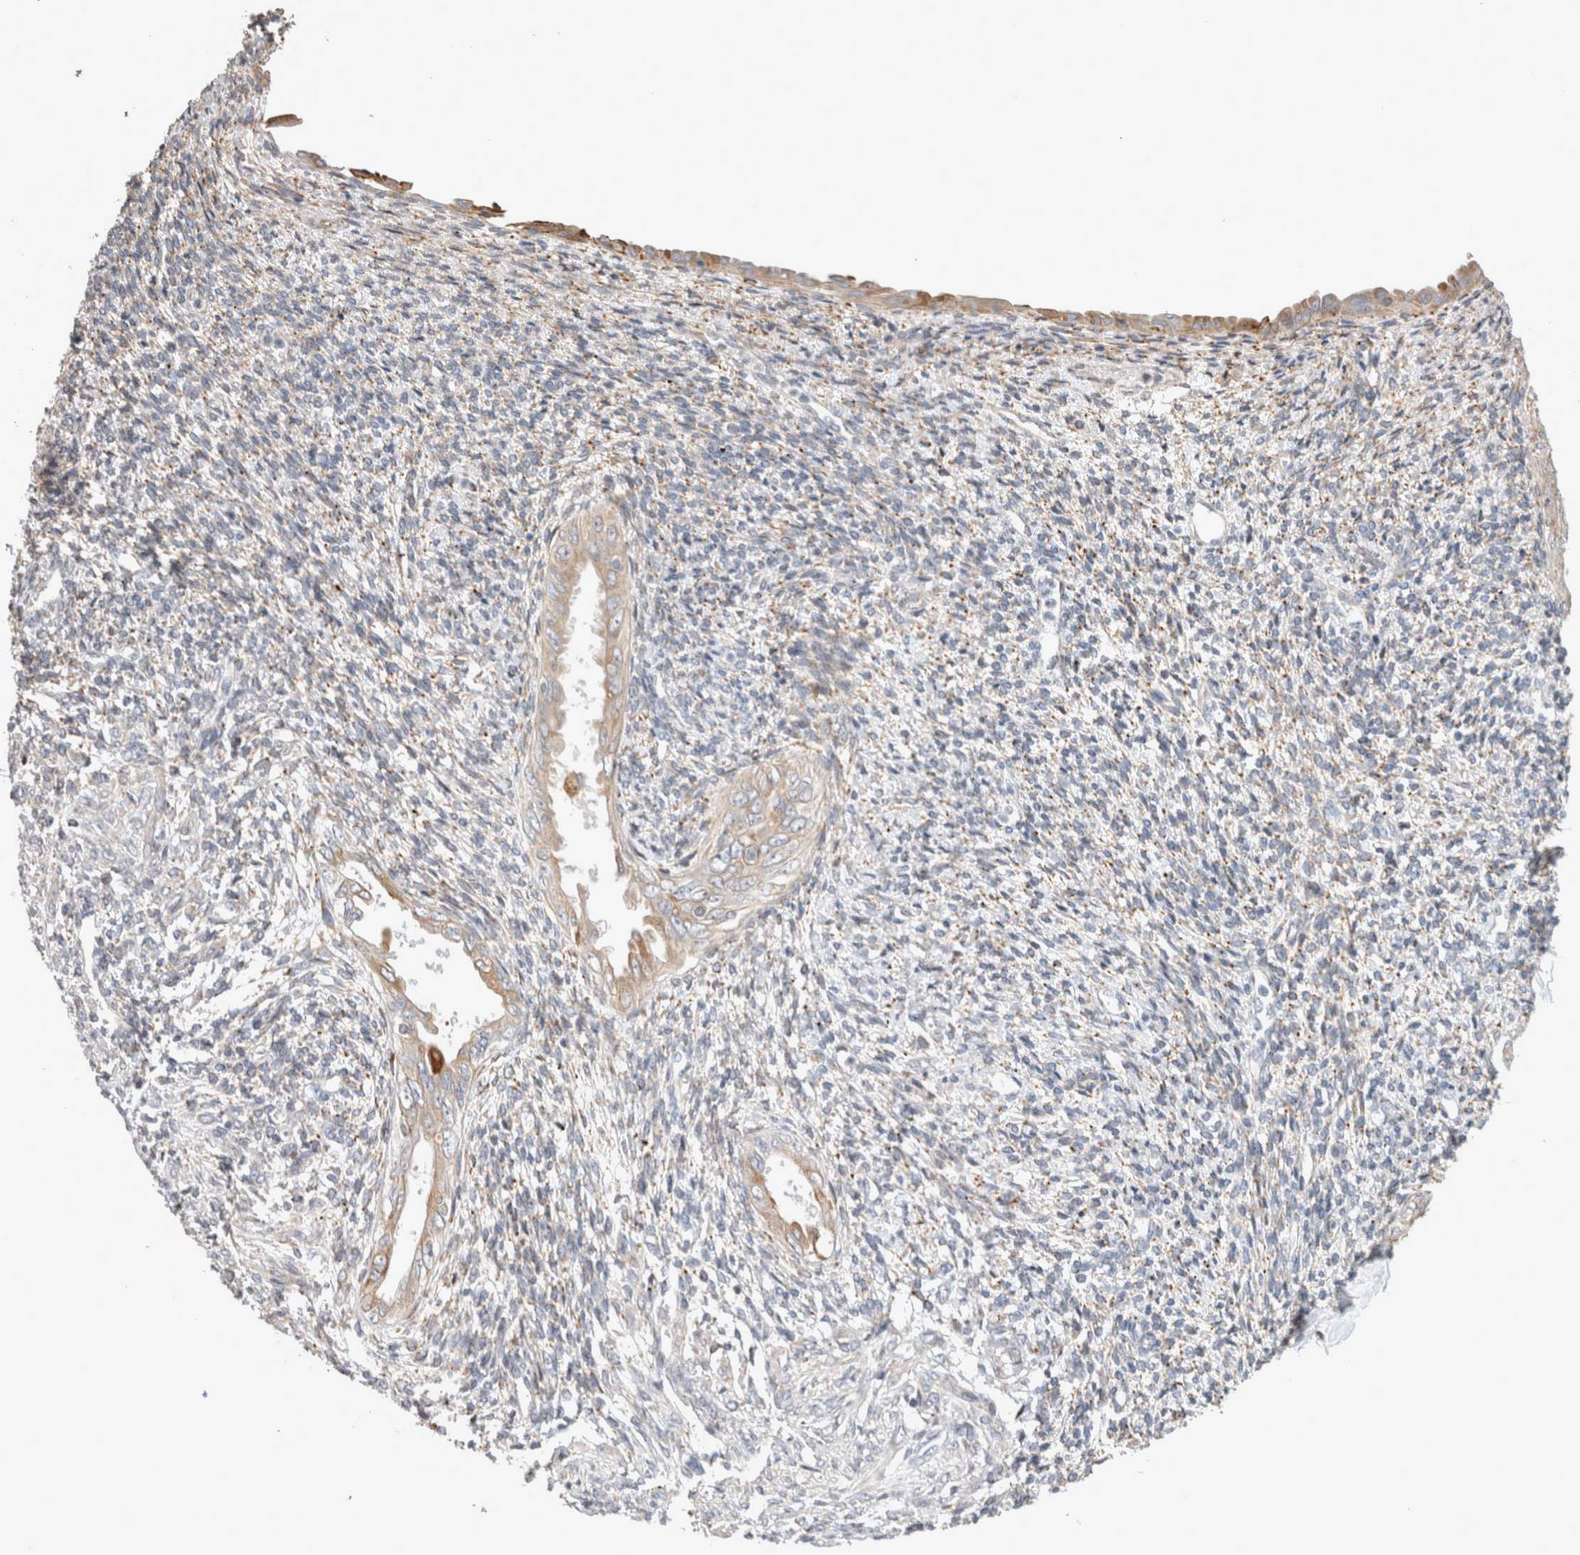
{"staining": {"intensity": "weak", "quantity": "<25%", "location": "cytoplasmic/membranous"}, "tissue": "endometrium", "cell_type": "Cells in endometrial stroma", "image_type": "normal", "snomed": [{"axis": "morphology", "description": "Normal tissue, NOS"}, {"axis": "topography", "description": "Endometrium"}], "caption": "Cells in endometrial stroma show no significant protein expression in unremarkable endometrium.", "gene": "TRMT9B", "patient": {"sex": "female", "age": 66}}